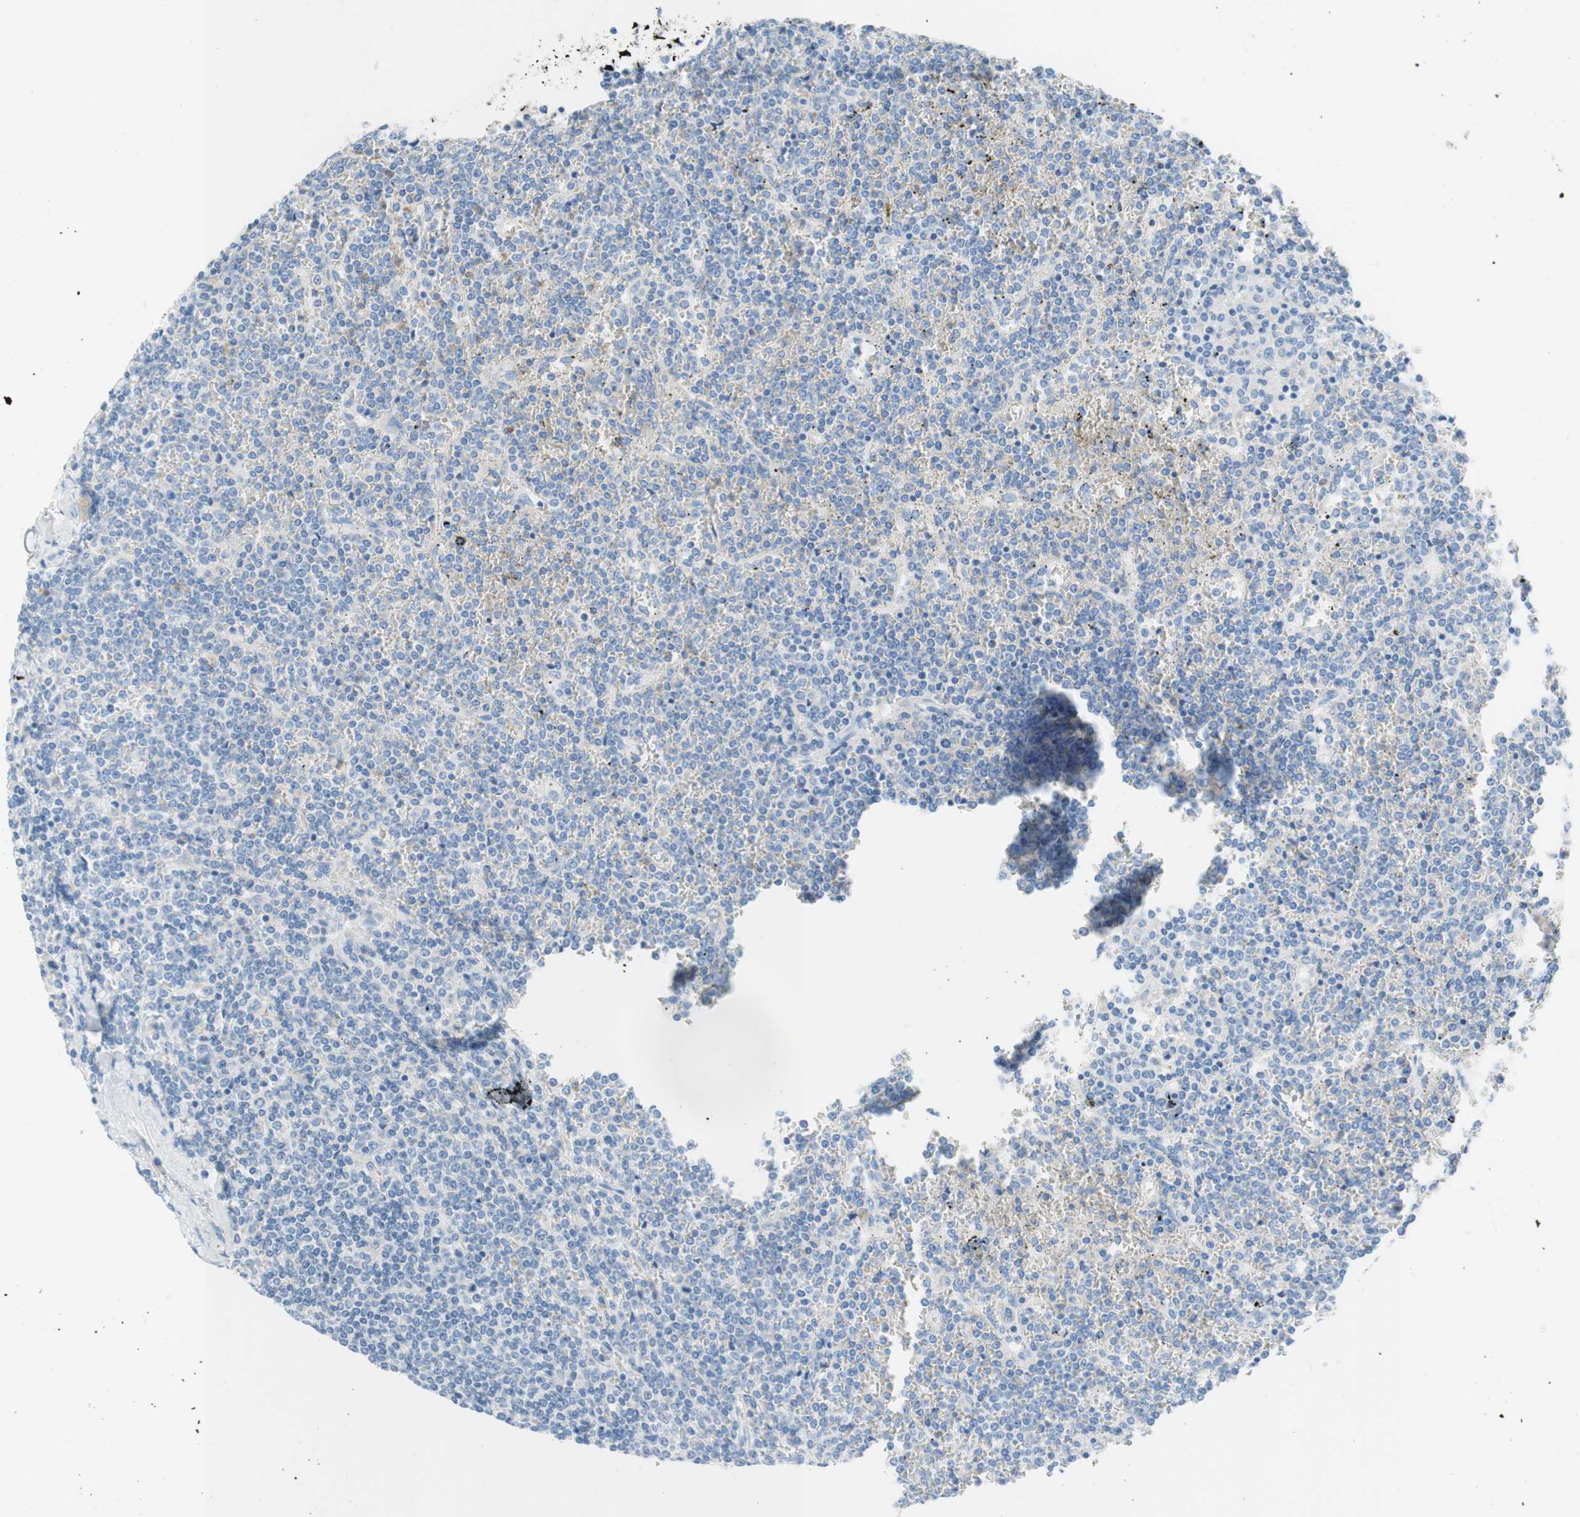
{"staining": {"intensity": "negative", "quantity": "none", "location": "none"}, "tissue": "lymphoma", "cell_type": "Tumor cells", "image_type": "cancer", "snomed": [{"axis": "morphology", "description": "Malignant lymphoma, non-Hodgkin's type, Low grade"}, {"axis": "topography", "description": "Spleen"}], "caption": "Photomicrograph shows no protein staining in tumor cells of lymphoma tissue. (DAB immunohistochemistry, high magnification).", "gene": "CEACAM1", "patient": {"sex": "female", "age": 19}}